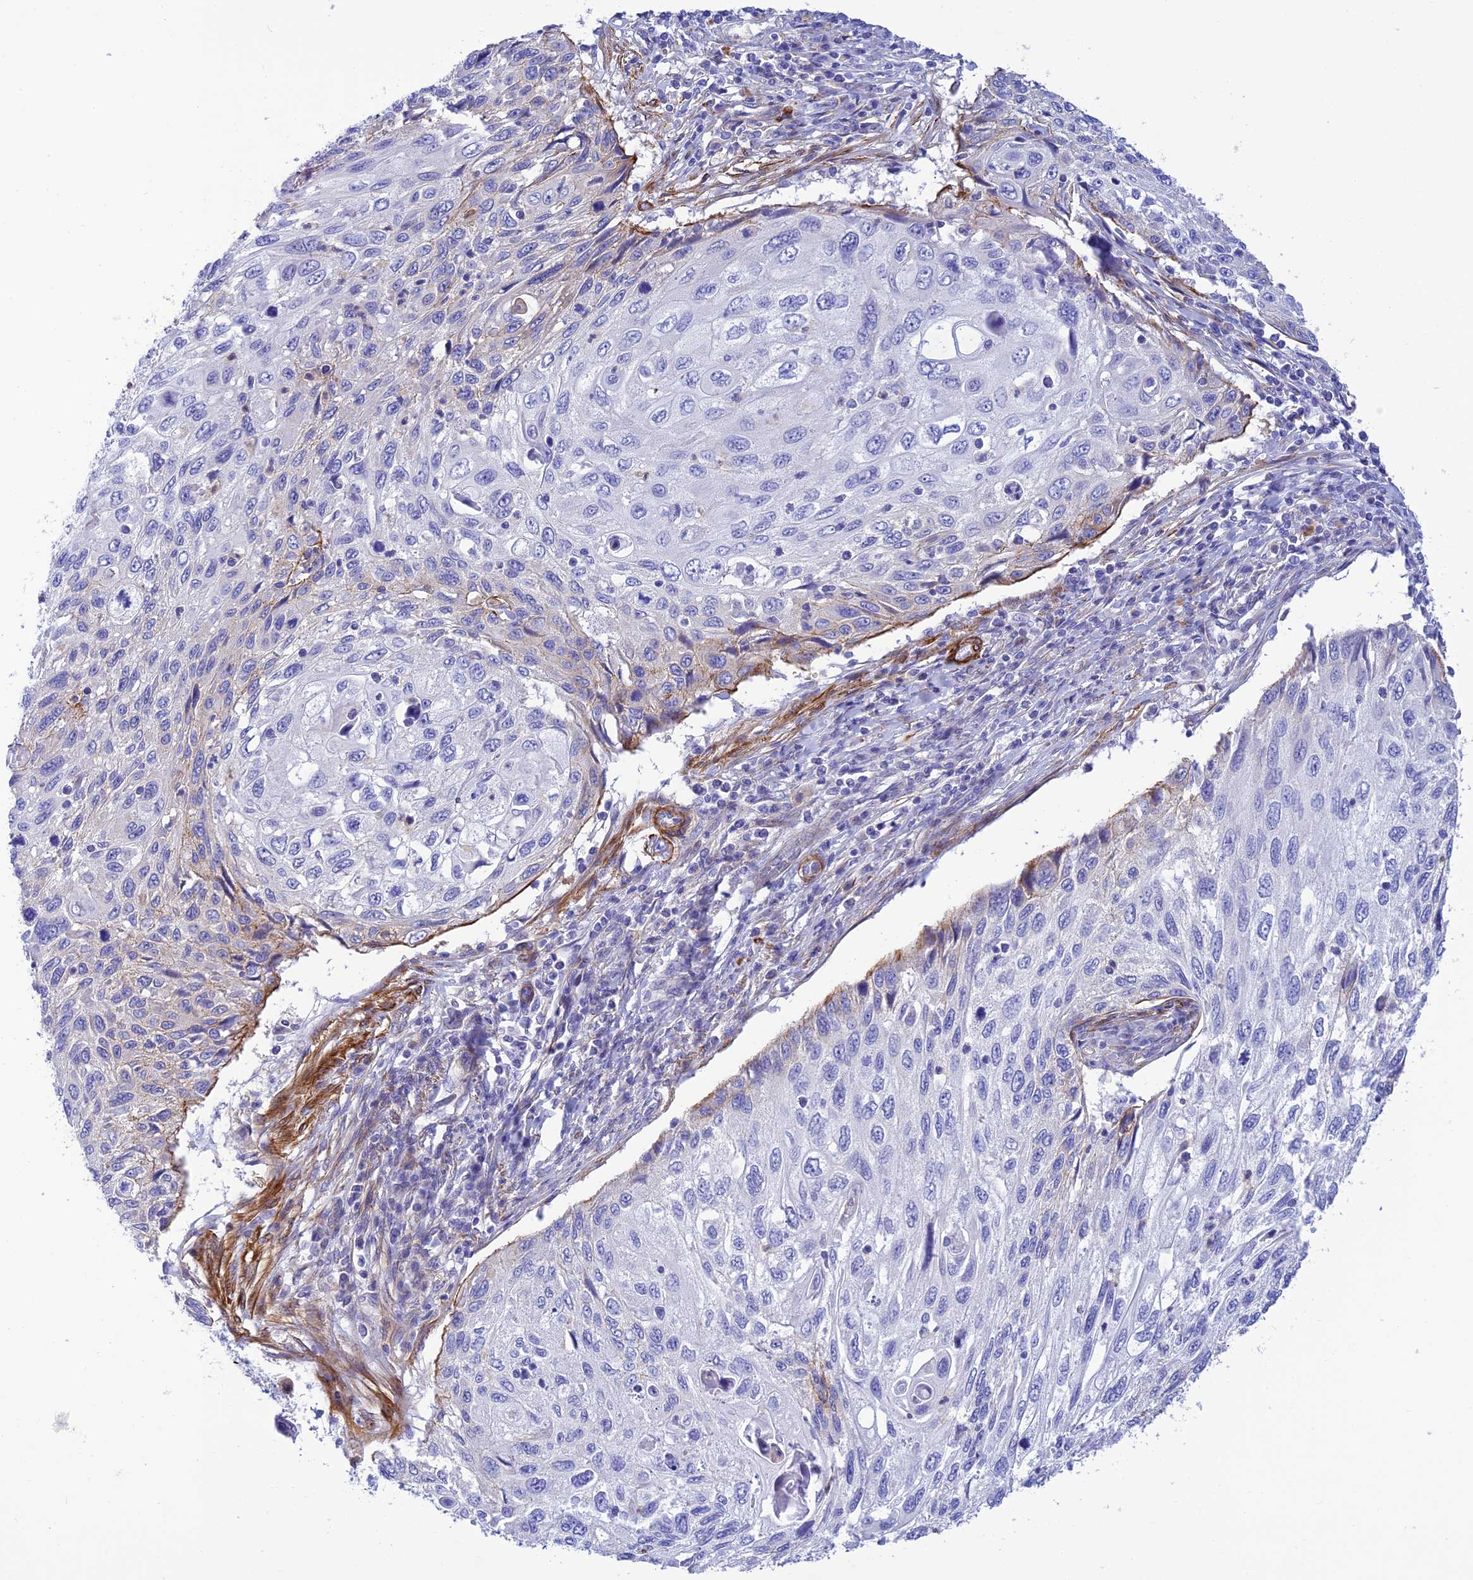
{"staining": {"intensity": "negative", "quantity": "none", "location": "none"}, "tissue": "cervical cancer", "cell_type": "Tumor cells", "image_type": "cancer", "snomed": [{"axis": "morphology", "description": "Squamous cell carcinoma, NOS"}, {"axis": "topography", "description": "Cervix"}], "caption": "Tumor cells show no significant expression in cervical cancer. (DAB (3,3'-diaminobenzidine) immunohistochemistry, high magnification).", "gene": "ZDHHC16", "patient": {"sex": "female", "age": 70}}